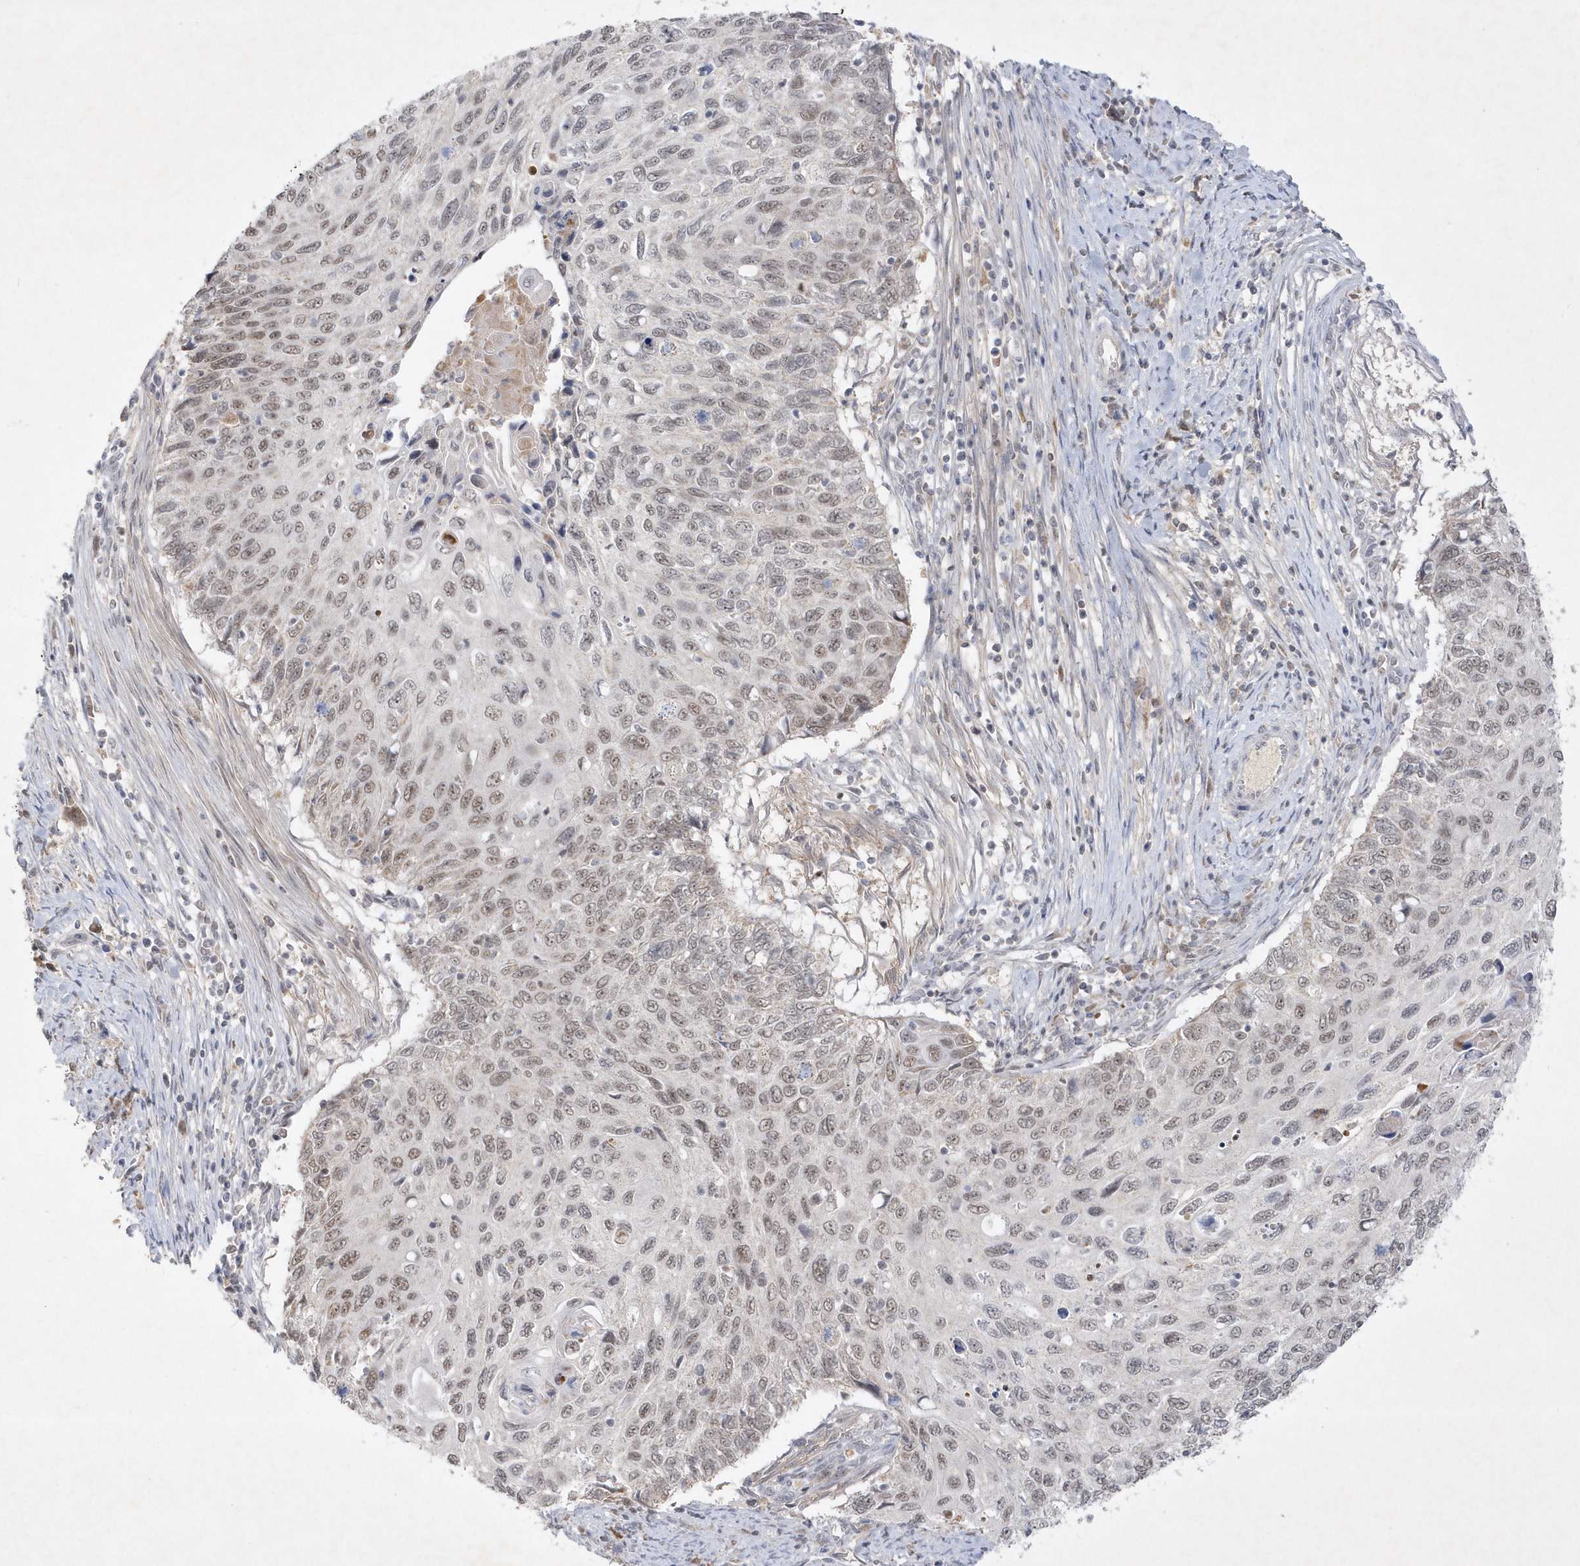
{"staining": {"intensity": "moderate", "quantity": "25%-75%", "location": "nuclear"}, "tissue": "cervical cancer", "cell_type": "Tumor cells", "image_type": "cancer", "snomed": [{"axis": "morphology", "description": "Squamous cell carcinoma, NOS"}, {"axis": "topography", "description": "Cervix"}], "caption": "Protein positivity by immunohistochemistry (IHC) displays moderate nuclear expression in about 25%-75% of tumor cells in cervical cancer (squamous cell carcinoma). (DAB IHC with brightfield microscopy, high magnification).", "gene": "CPSF3", "patient": {"sex": "female", "age": 70}}